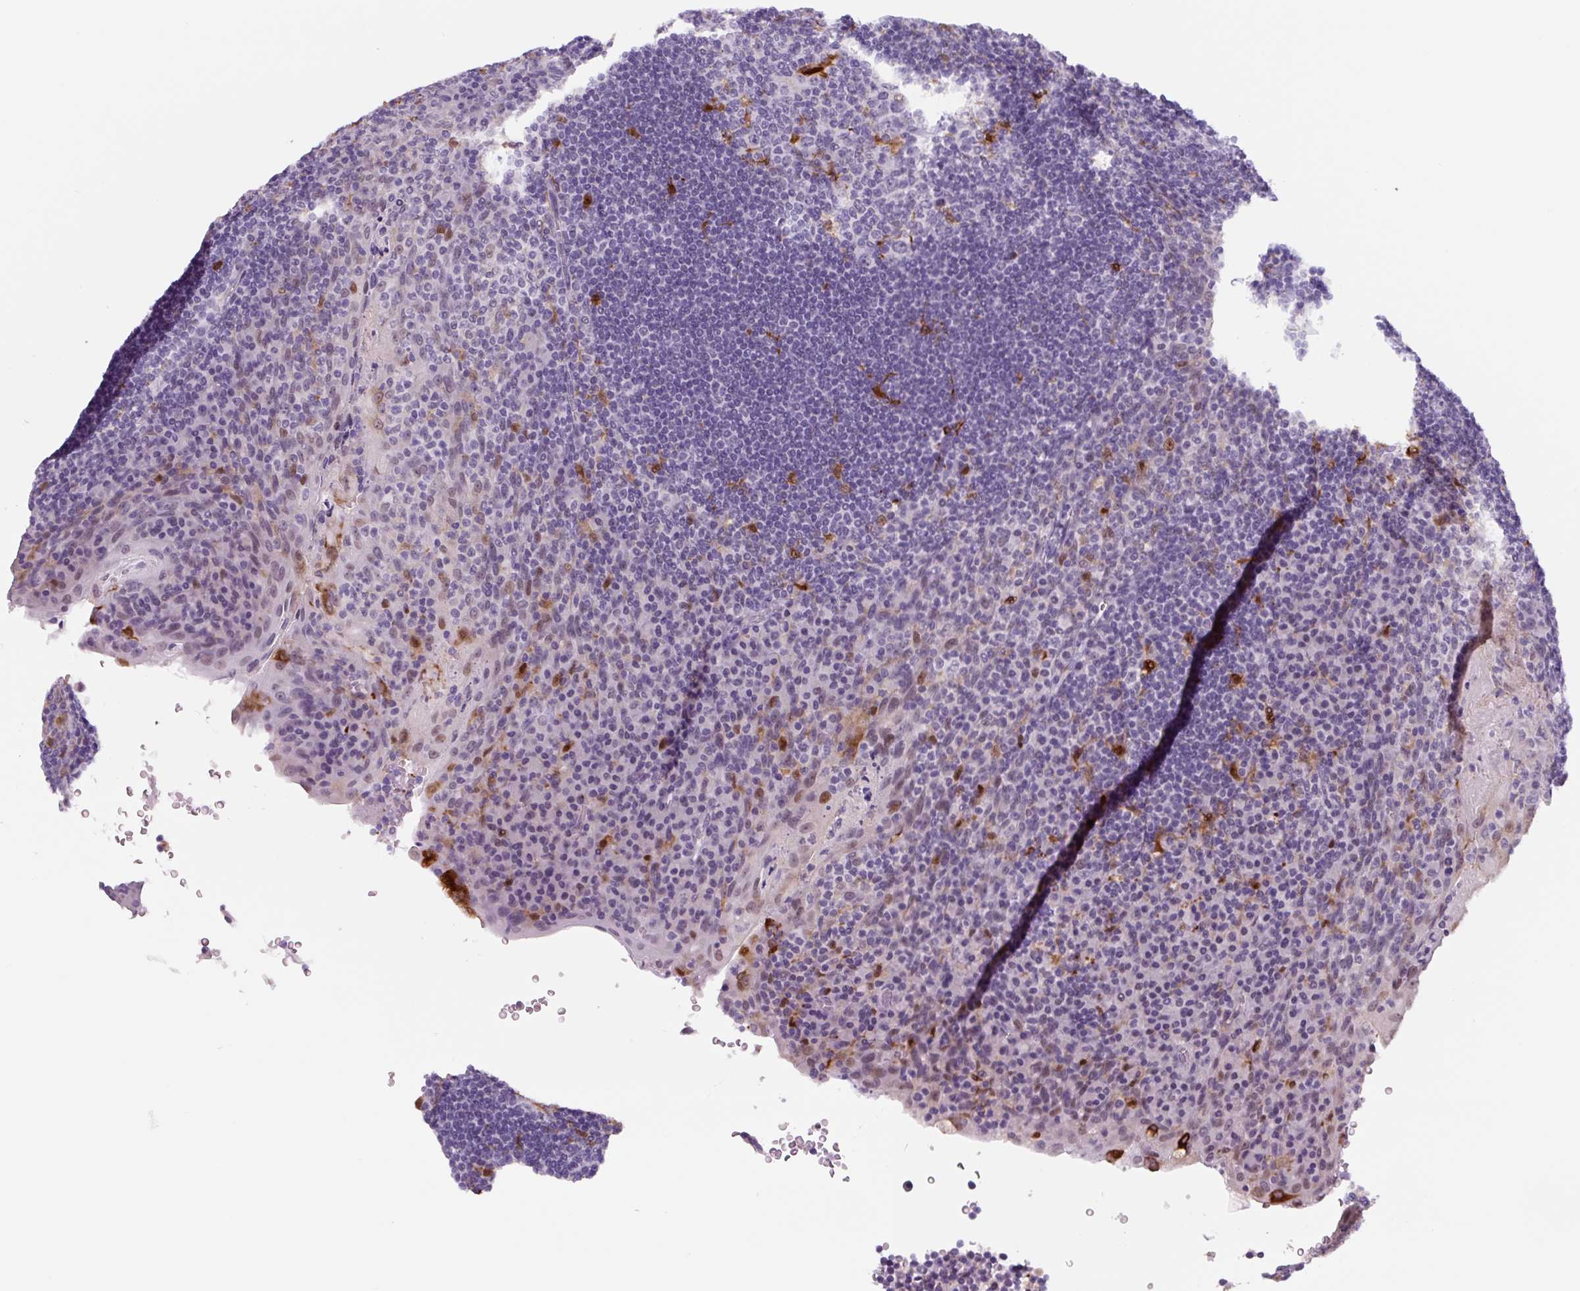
{"staining": {"intensity": "strong", "quantity": "<25%", "location": "cytoplasmic/membranous,nuclear"}, "tissue": "tonsil", "cell_type": "Germinal center cells", "image_type": "normal", "snomed": [{"axis": "morphology", "description": "Normal tissue, NOS"}, {"axis": "topography", "description": "Tonsil"}], "caption": "Tonsil stained with IHC displays strong cytoplasmic/membranous,nuclear staining in about <25% of germinal center cells. The protein is stained brown, and the nuclei are stained in blue (DAB IHC with brightfield microscopy, high magnification).", "gene": "TNFRSF8", "patient": {"sex": "male", "age": 17}}